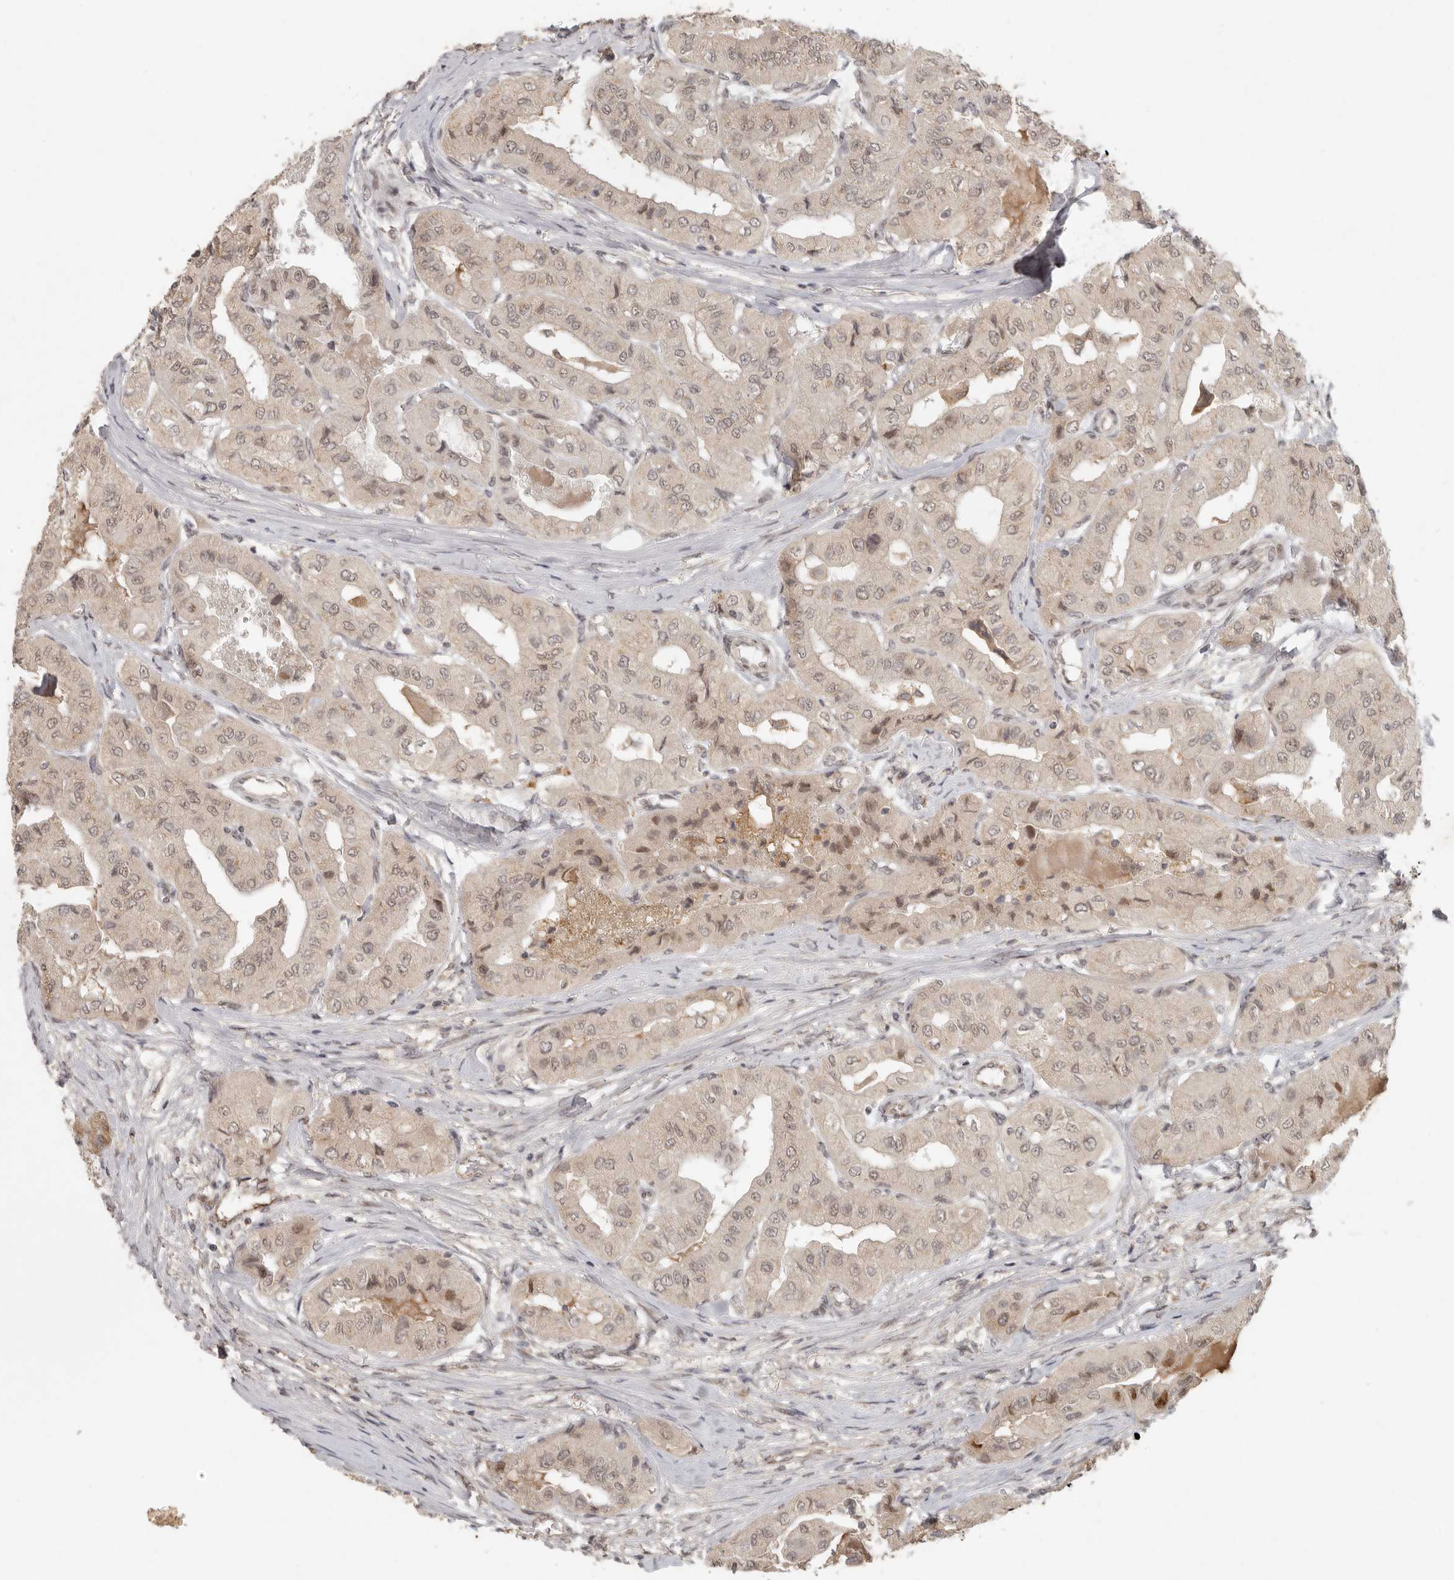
{"staining": {"intensity": "weak", "quantity": ">75%", "location": "cytoplasmic/membranous,nuclear"}, "tissue": "thyroid cancer", "cell_type": "Tumor cells", "image_type": "cancer", "snomed": [{"axis": "morphology", "description": "Papillary adenocarcinoma, NOS"}, {"axis": "topography", "description": "Thyroid gland"}], "caption": "DAB immunohistochemical staining of thyroid papillary adenocarcinoma shows weak cytoplasmic/membranous and nuclear protein staining in about >75% of tumor cells.", "gene": "LRRC75A", "patient": {"sex": "female", "age": 59}}